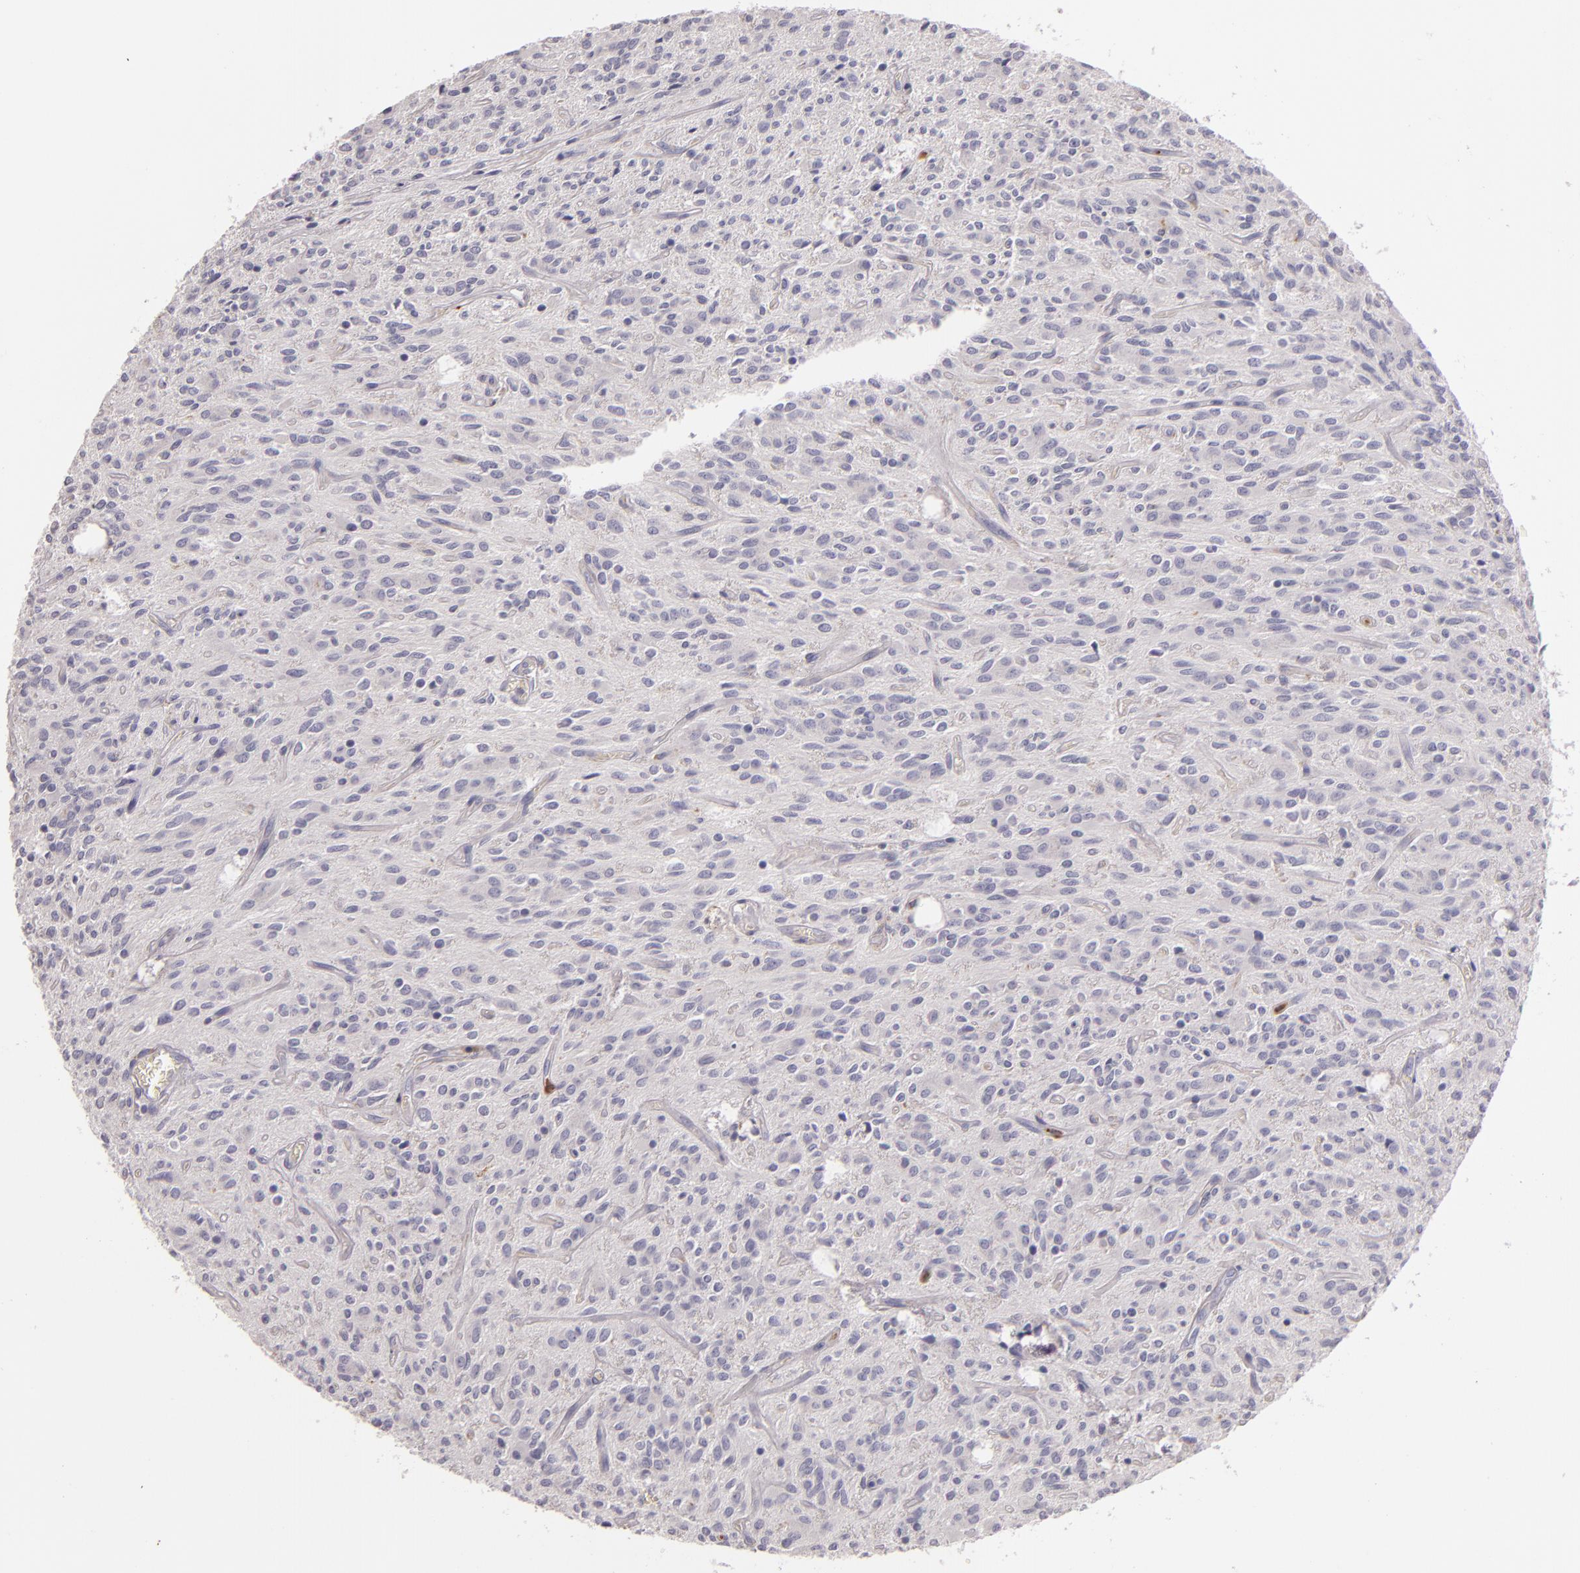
{"staining": {"intensity": "negative", "quantity": "none", "location": "none"}, "tissue": "glioma", "cell_type": "Tumor cells", "image_type": "cancer", "snomed": [{"axis": "morphology", "description": "Glioma, malignant, Low grade"}, {"axis": "topography", "description": "Brain"}], "caption": "IHC histopathology image of neoplastic tissue: human malignant glioma (low-grade) stained with DAB (3,3'-diaminobenzidine) displays no significant protein expression in tumor cells.", "gene": "TLR8", "patient": {"sex": "female", "age": 15}}